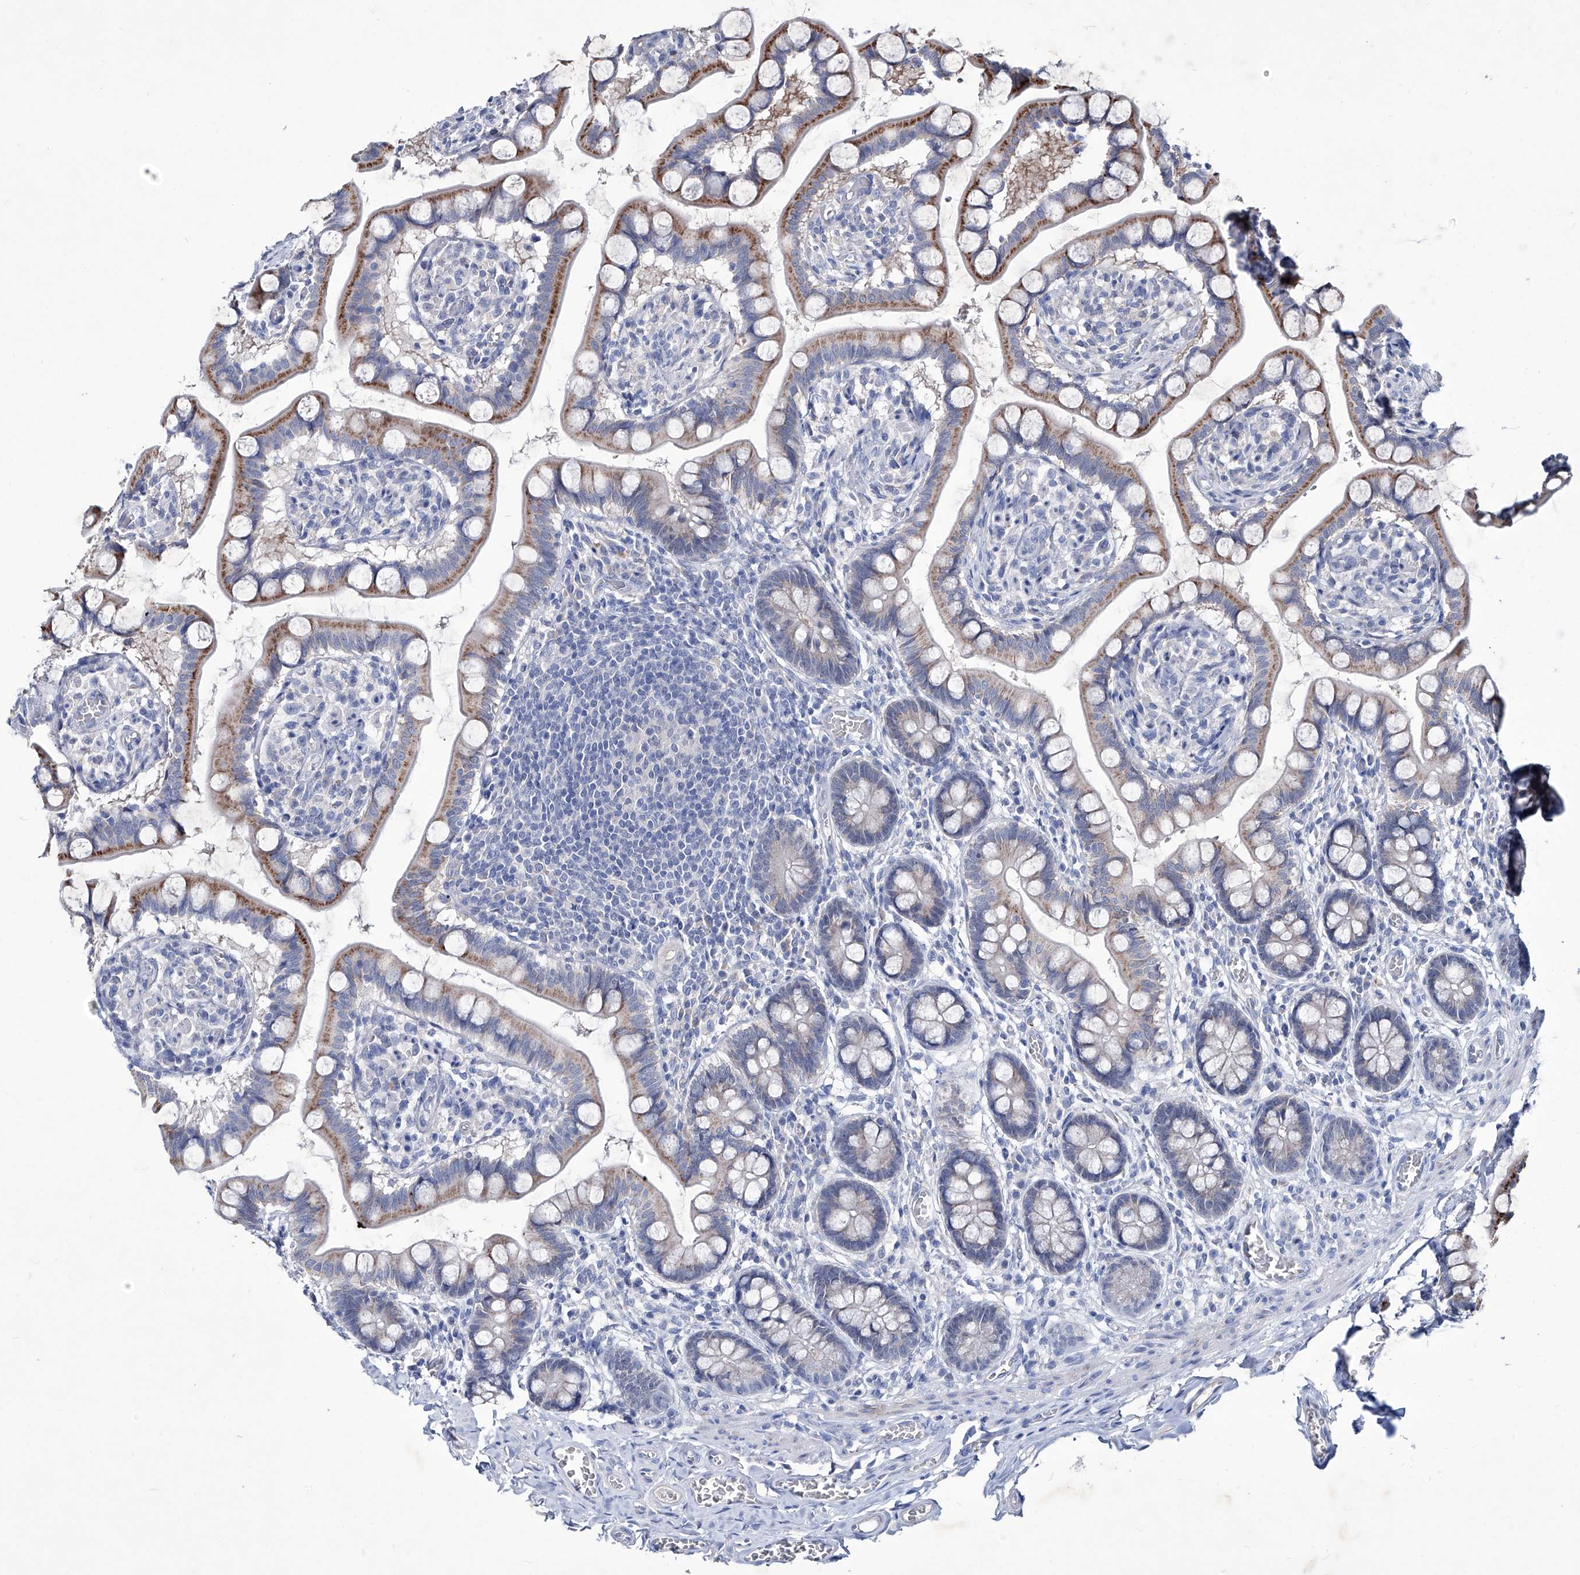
{"staining": {"intensity": "moderate", "quantity": ">75%", "location": "cytoplasmic/membranous"}, "tissue": "small intestine", "cell_type": "Glandular cells", "image_type": "normal", "snomed": [{"axis": "morphology", "description": "Normal tissue, NOS"}, {"axis": "topography", "description": "Small intestine"}], "caption": "Benign small intestine exhibits moderate cytoplasmic/membranous positivity in approximately >75% of glandular cells, visualized by immunohistochemistry. (Brightfield microscopy of DAB IHC at high magnification).", "gene": "KLHL17", "patient": {"sex": "male", "age": 52}}